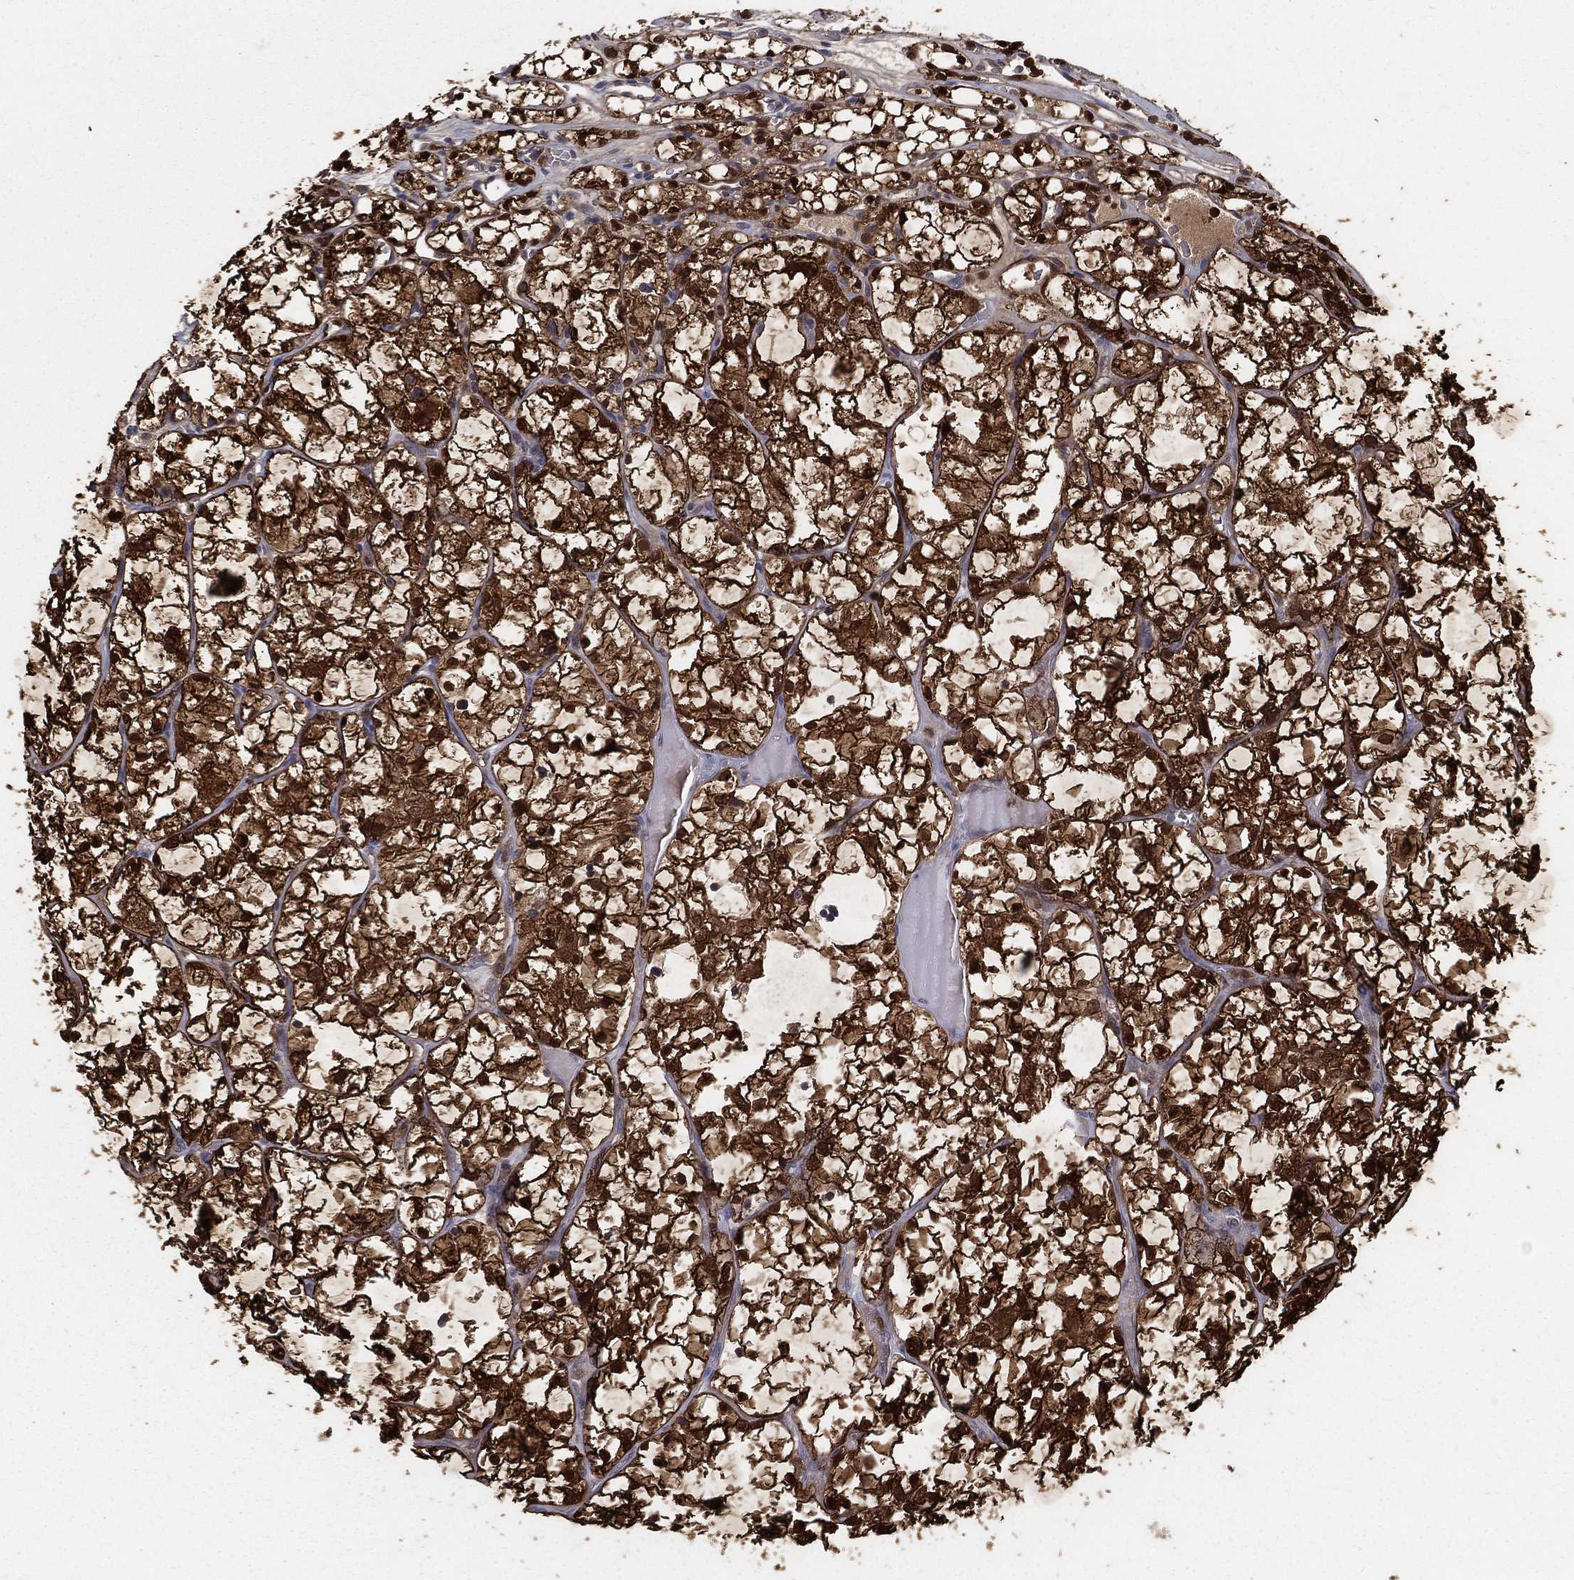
{"staining": {"intensity": "strong", "quantity": ">75%", "location": "cytoplasmic/membranous,nuclear"}, "tissue": "renal cancer", "cell_type": "Tumor cells", "image_type": "cancer", "snomed": [{"axis": "morphology", "description": "Adenocarcinoma, NOS"}, {"axis": "topography", "description": "Kidney"}], "caption": "Protein expression by IHC exhibits strong cytoplasmic/membranous and nuclear expression in approximately >75% of tumor cells in renal cancer.", "gene": "ENO1", "patient": {"sex": "female", "age": 69}}